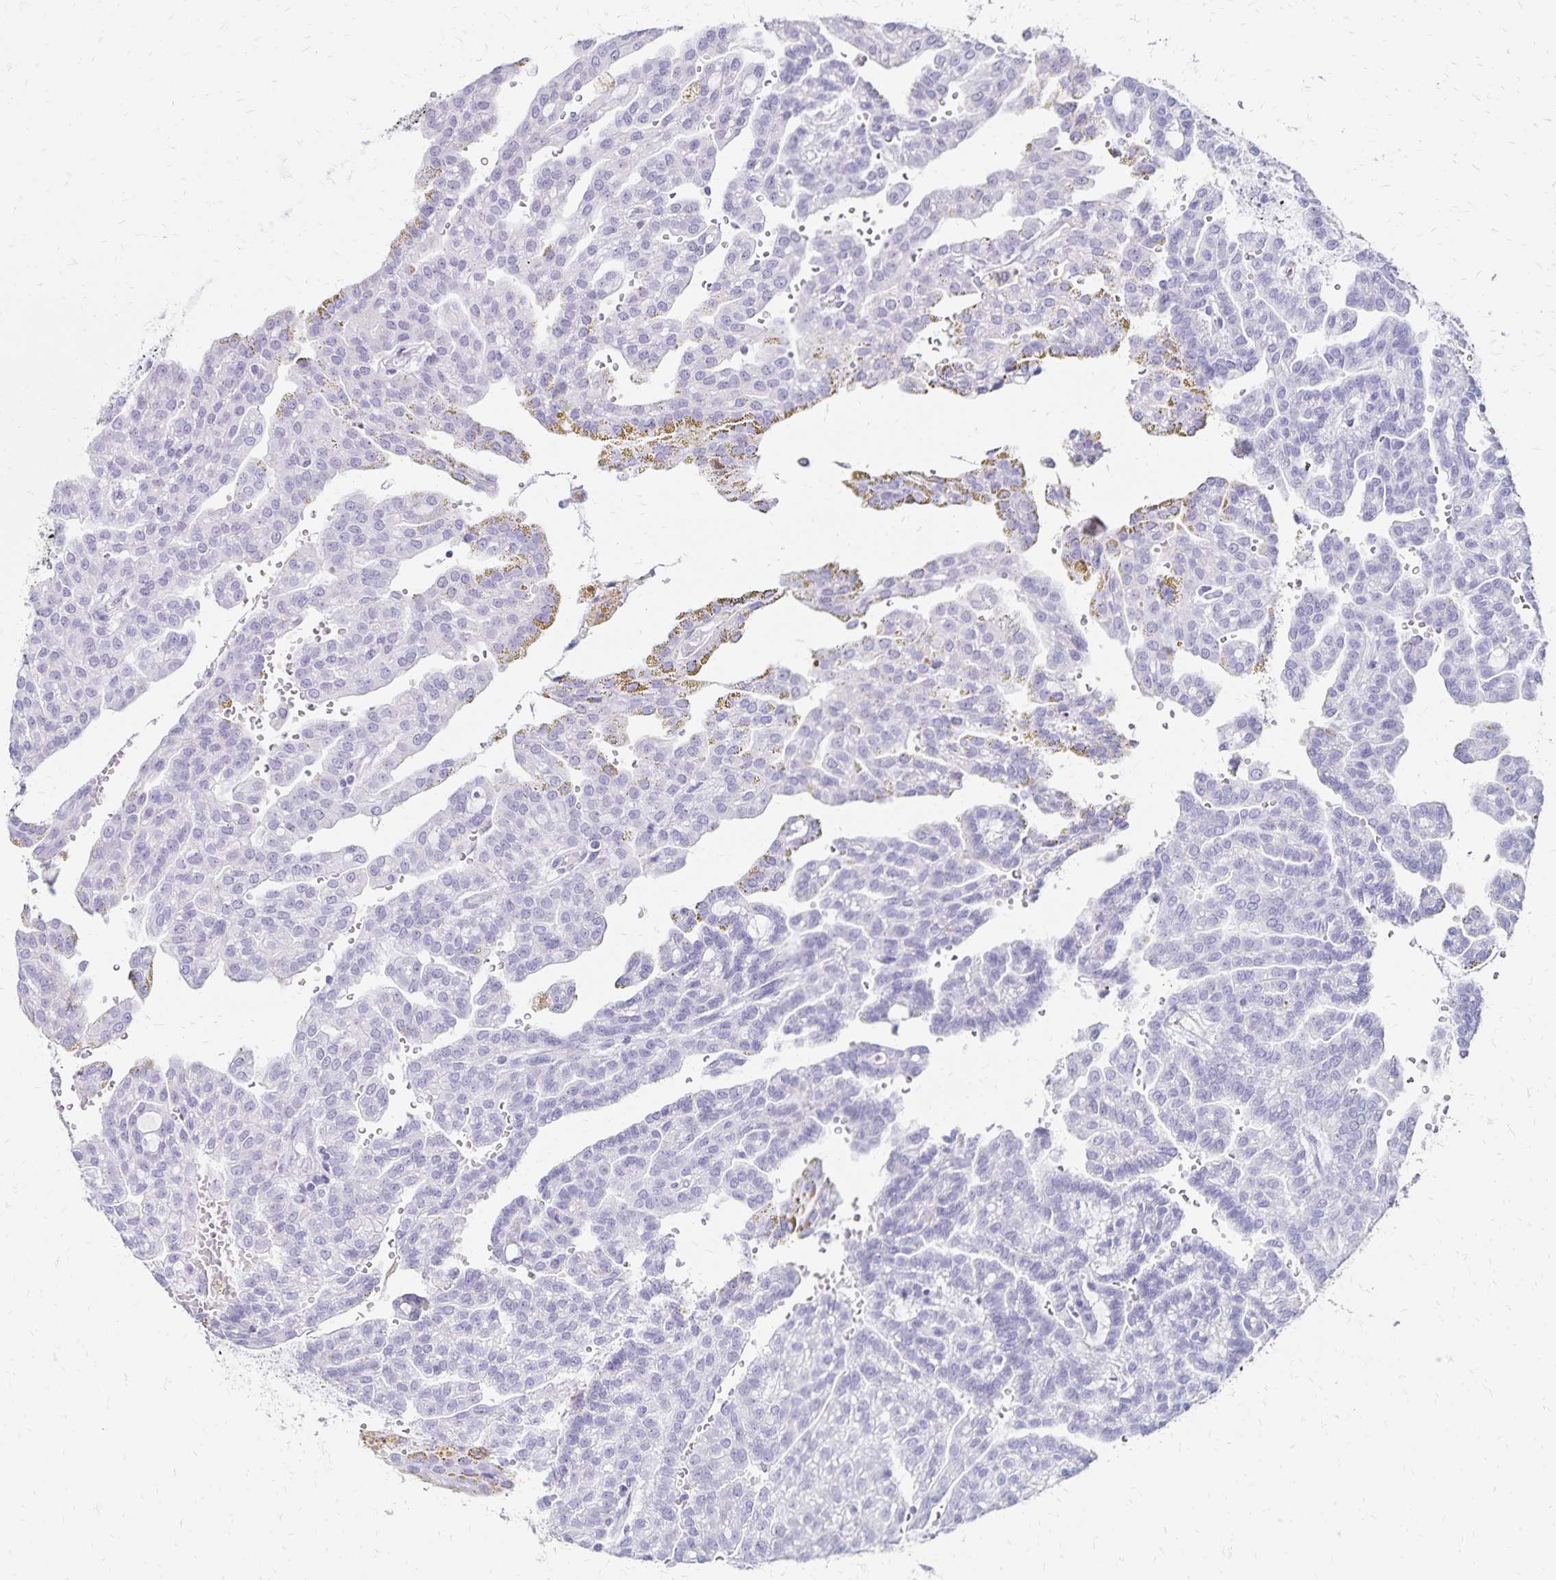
{"staining": {"intensity": "negative", "quantity": "none", "location": "none"}, "tissue": "renal cancer", "cell_type": "Tumor cells", "image_type": "cancer", "snomed": [{"axis": "morphology", "description": "Adenocarcinoma, NOS"}, {"axis": "topography", "description": "Kidney"}], "caption": "IHC photomicrograph of neoplastic tissue: adenocarcinoma (renal) stained with DAB demonstrates no significant protein expression in tumor cells.", "gene": "GIP", "patient": {"sex": "male", "age": 63}}